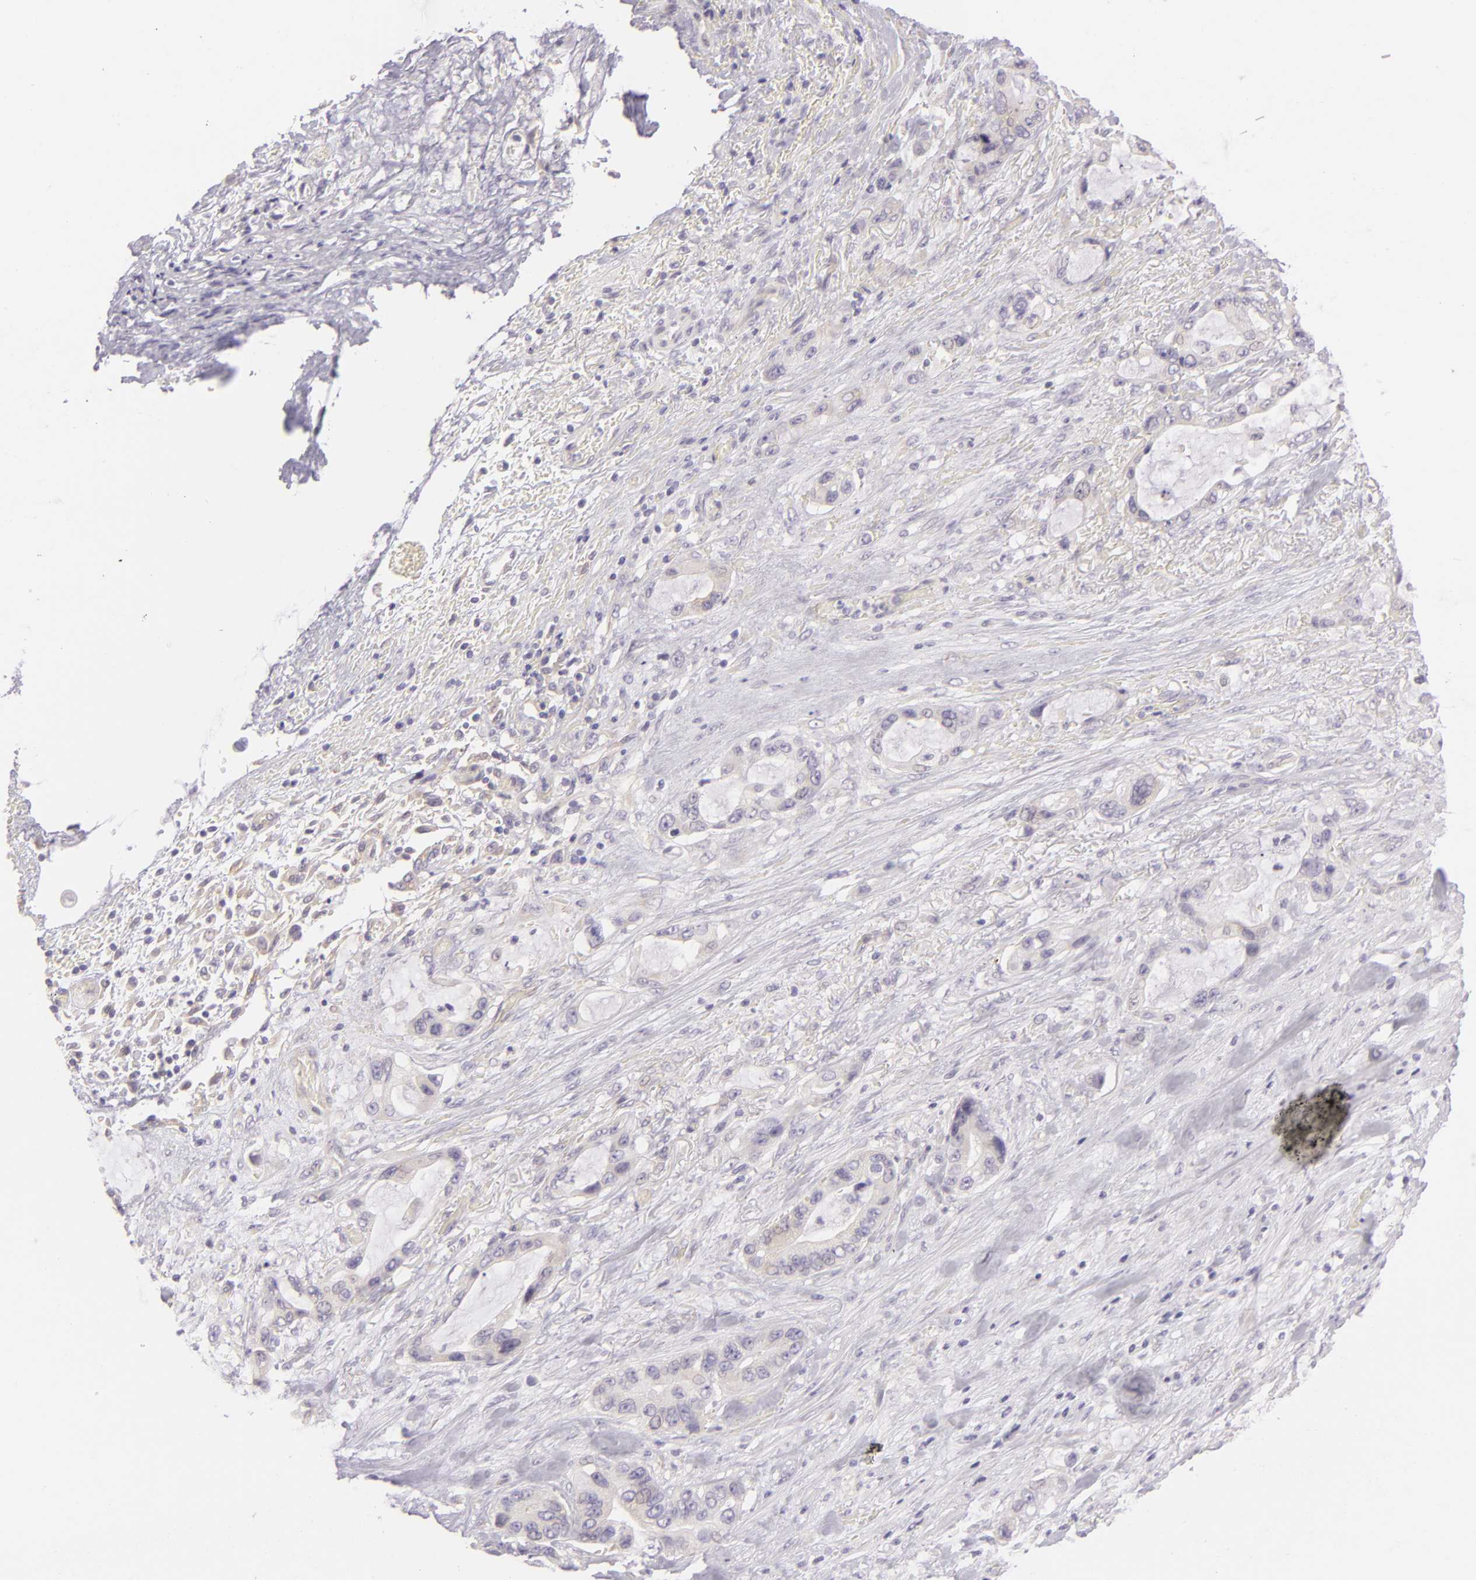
{"staining": {"intensity": "negative", "quantity": "none", "location": "none"}, "tissue": "pancreatic cancer", "cell_type": "Tumor cells", "image_type": "cancer", "snomed": [{"axis": "morphology", "description": "Adenocarcinoma, NOS"}, {"axis": "topography", "description": "Pancreas"}, {"axis": "topography", "description": "Stomach, upper"}], "caption": "Immunohistochemistry (IHC) photomicrograph of pancreatic adenocarcinoma stained for a protein (brown), which reveals no expression in tumor cells.", "gene": "ZC3H7B", "patient": {"sex": "male", "age": 77}}